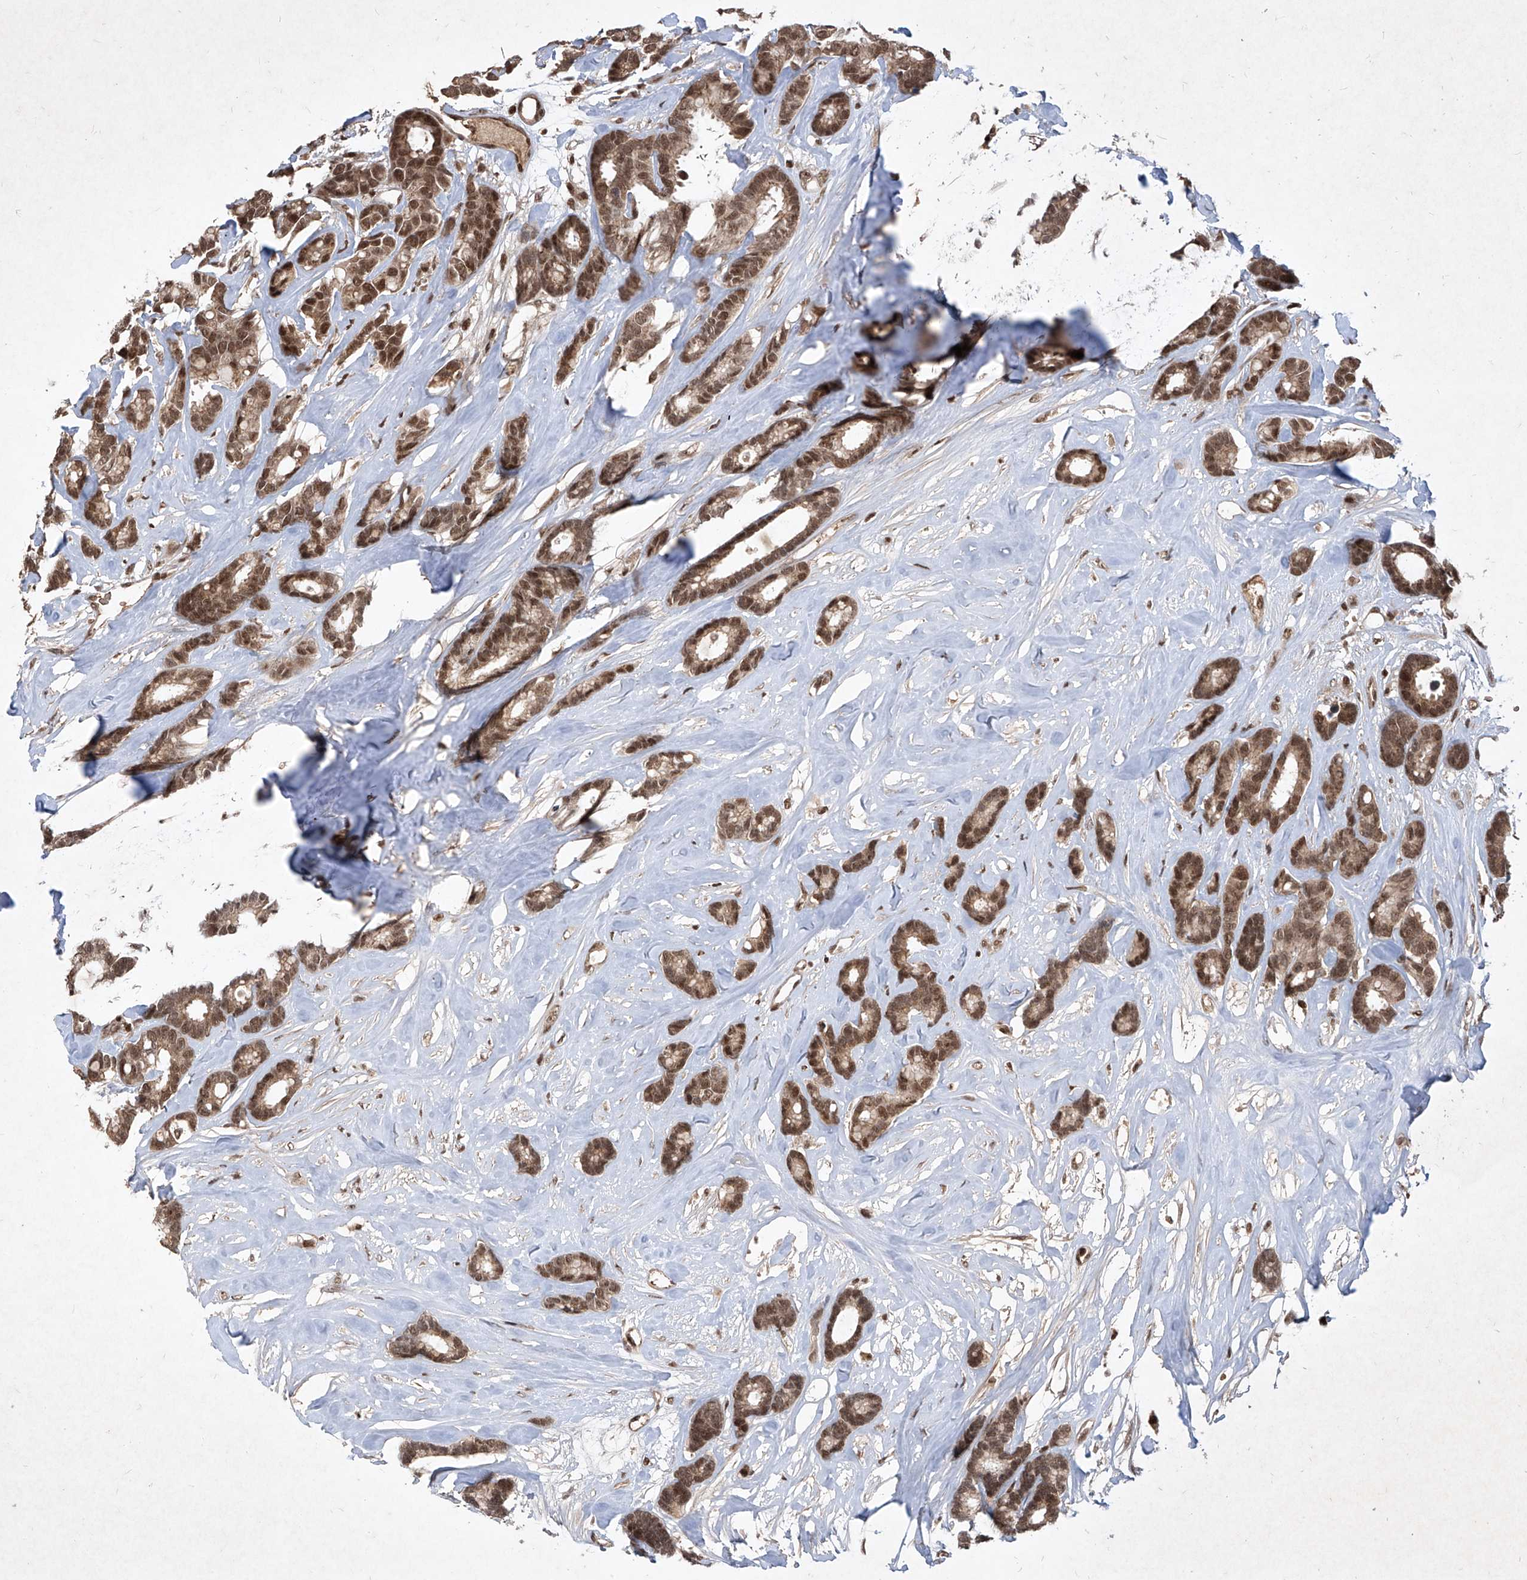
{"staining": {"intensity": "strong", "quantity": ">75%", "location": "cytoplasmic/membranous,nuclear"}, "tissue": "breast cancer", "cell_type": "Tumor cells", "image_type": "cancer", "snomed": [{"axis": "morphology", "description": "Duct carcinoma"}, {"axis": "topography", "description": "Breast"}], "caption": "An immunohistochemistry (IHC) histopathology image of tumor tissue is shown. Protein staining in brown shows strong cytoplasmic/membranous and nuclear positivity in breast cancer (infiltrating ductal carcinoma) within tumor cells. Using DAB (brown) and hematoxylin (blue) stains, captured at high magnification using brightfield microscopy.", "gene": "IRF2", "patient": {"sex": "female", "age": 87}}